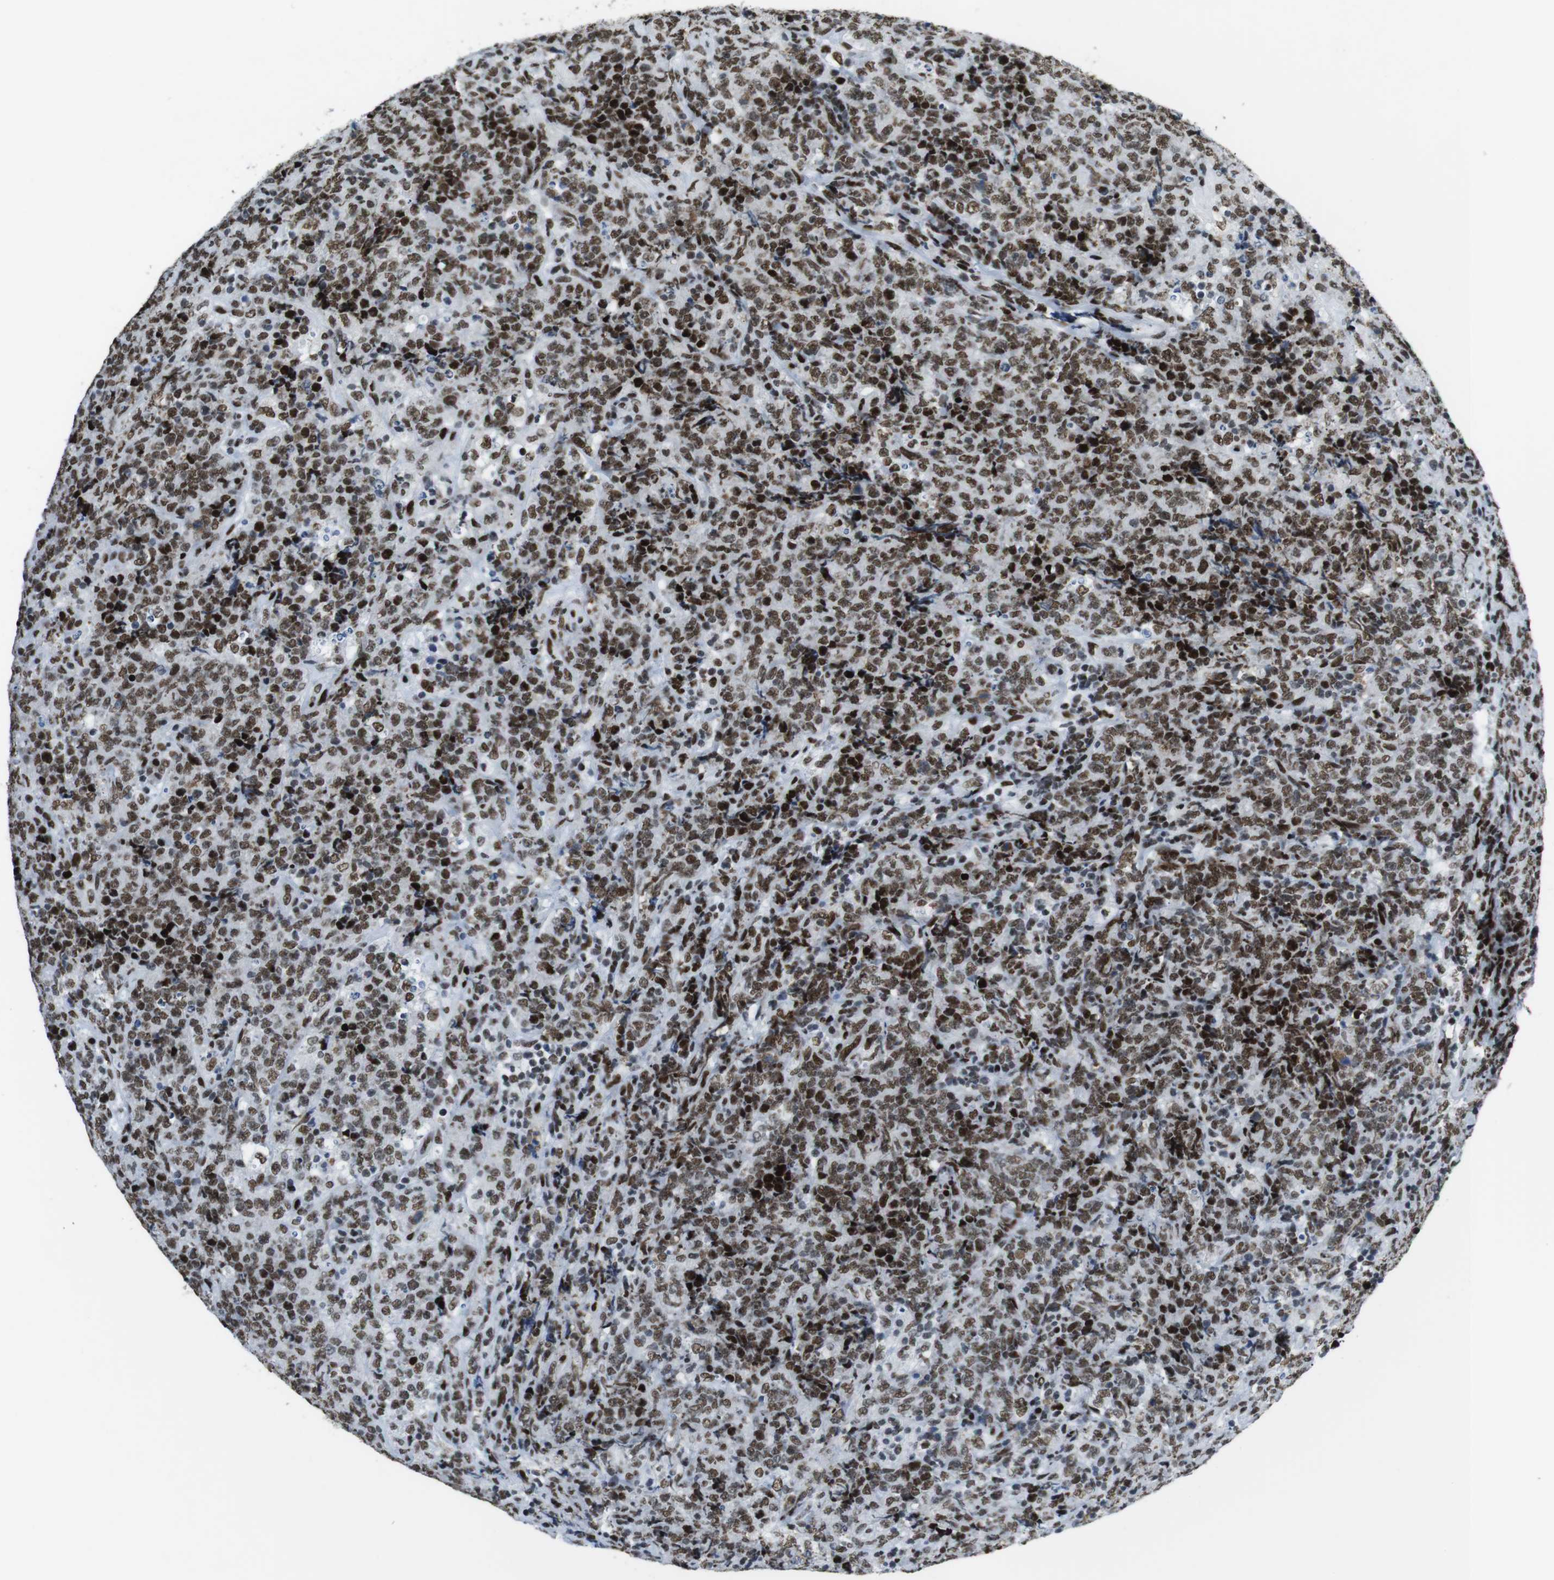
{"staining": {"intensity": "moderate", "quantity": ">75%", "location": "nuclear"}, "tissue": "lymphoma", "cell_type": "Tumor cells", "image_type": "cancer", "snomed": [{"axis": "morphology", "description": "Malignant lymphoma, non-Hodgkin's type, High grade"}, {"axis": "topography", "description": "Tonsil"}], "caption": "Immunohistochemical staining of malignant lymphoma, non-Hodgkin's type (high-grade) shows medium levels of moderate nuclear positivity in approximately >75% of tumor cells.", "gene": "CITED2", "patient": {"sex": "female", "age": 36}}